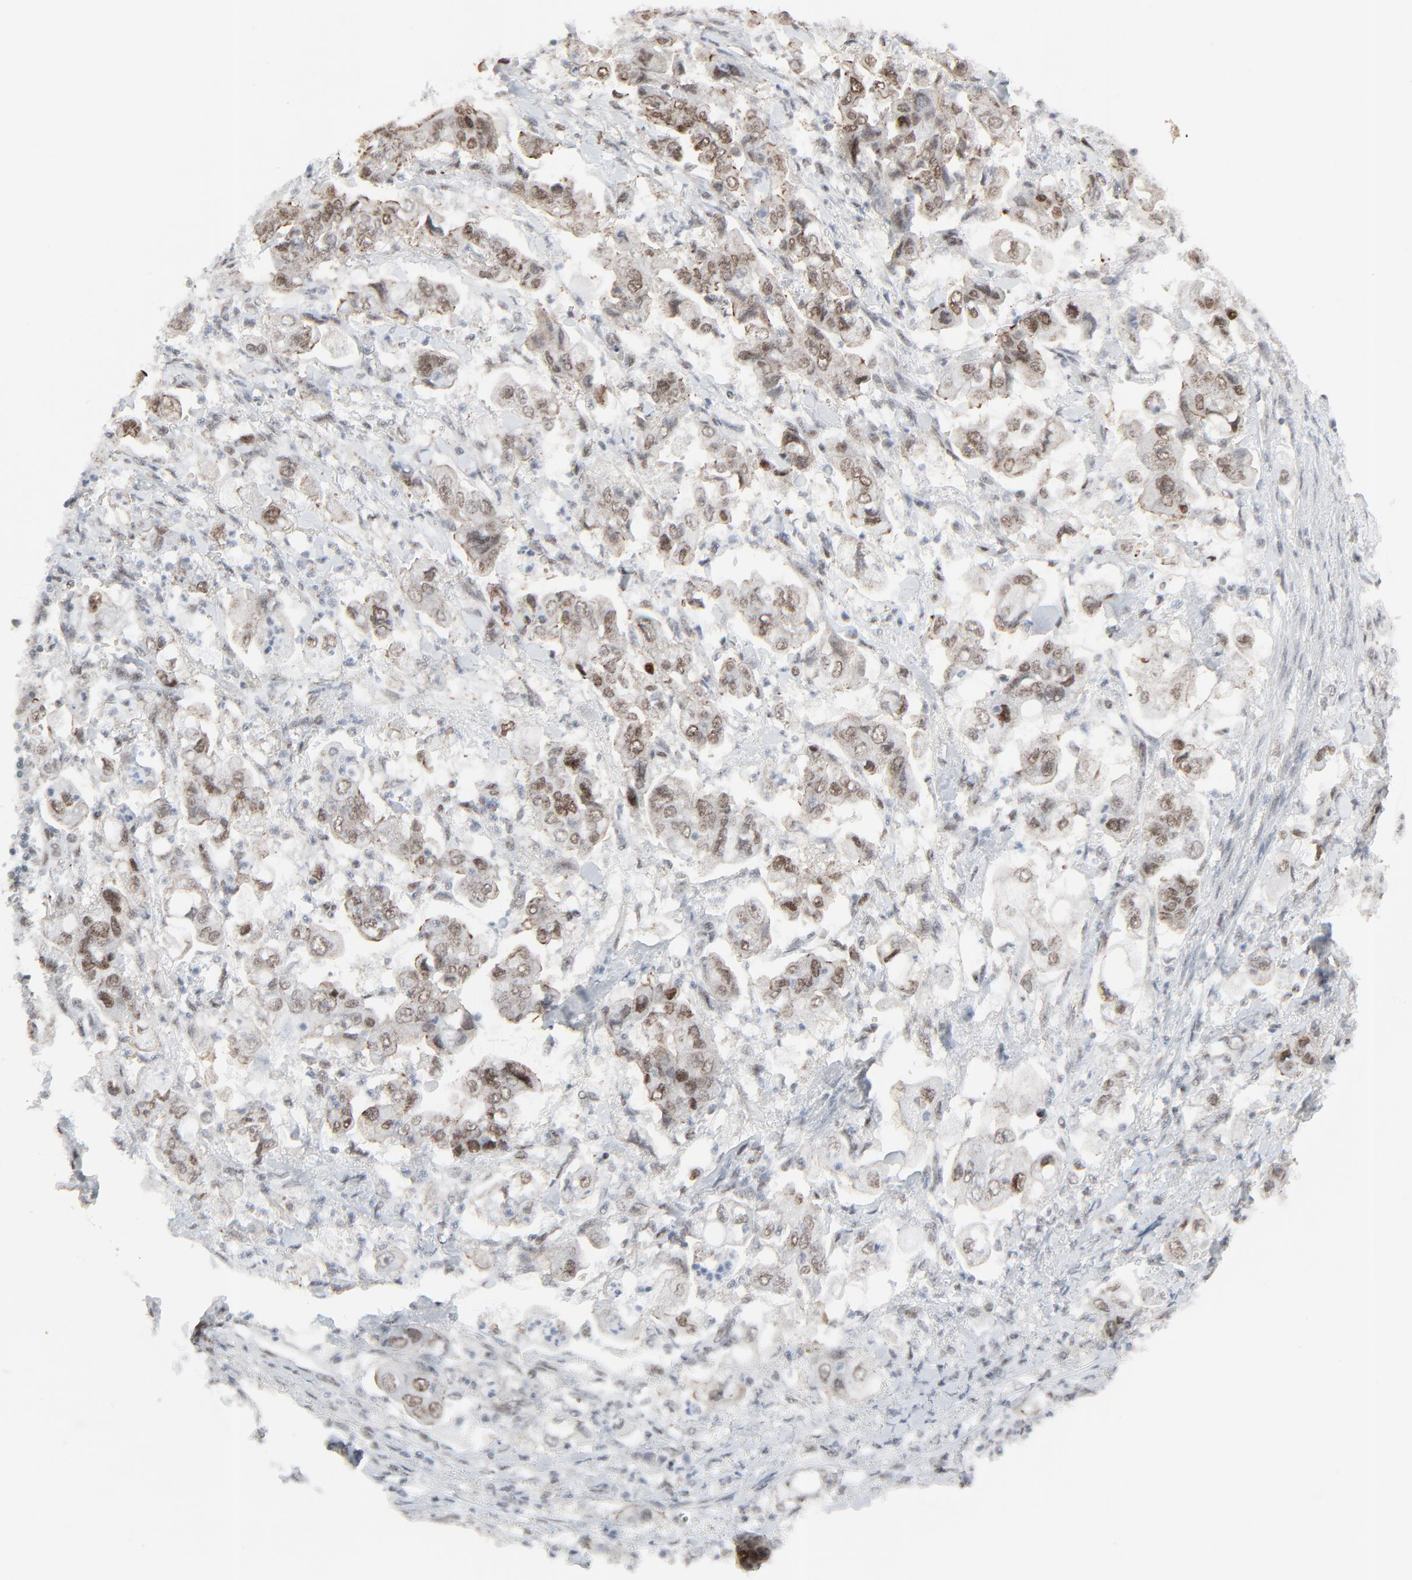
{"staining": {"intensity": "moderate", "quantity": "25%-75%", "location": "nuclear"}, "tissue": "stomach cancer", "cell_type": "Tumor cells", "image_type": "cancer", "snomed": [{"axis": "morphology", "description": "Adenocarcinoma, NOS"}, {"axis": "topography", "description": "Stomach"}], "caption": "This is an image of IHC staining of stomach adenocarcinoma, which shows moderate expression in the nuclear of tumor cells.", "gene": "FBXO28", "patient": {"sex": "male", "age": 62}}